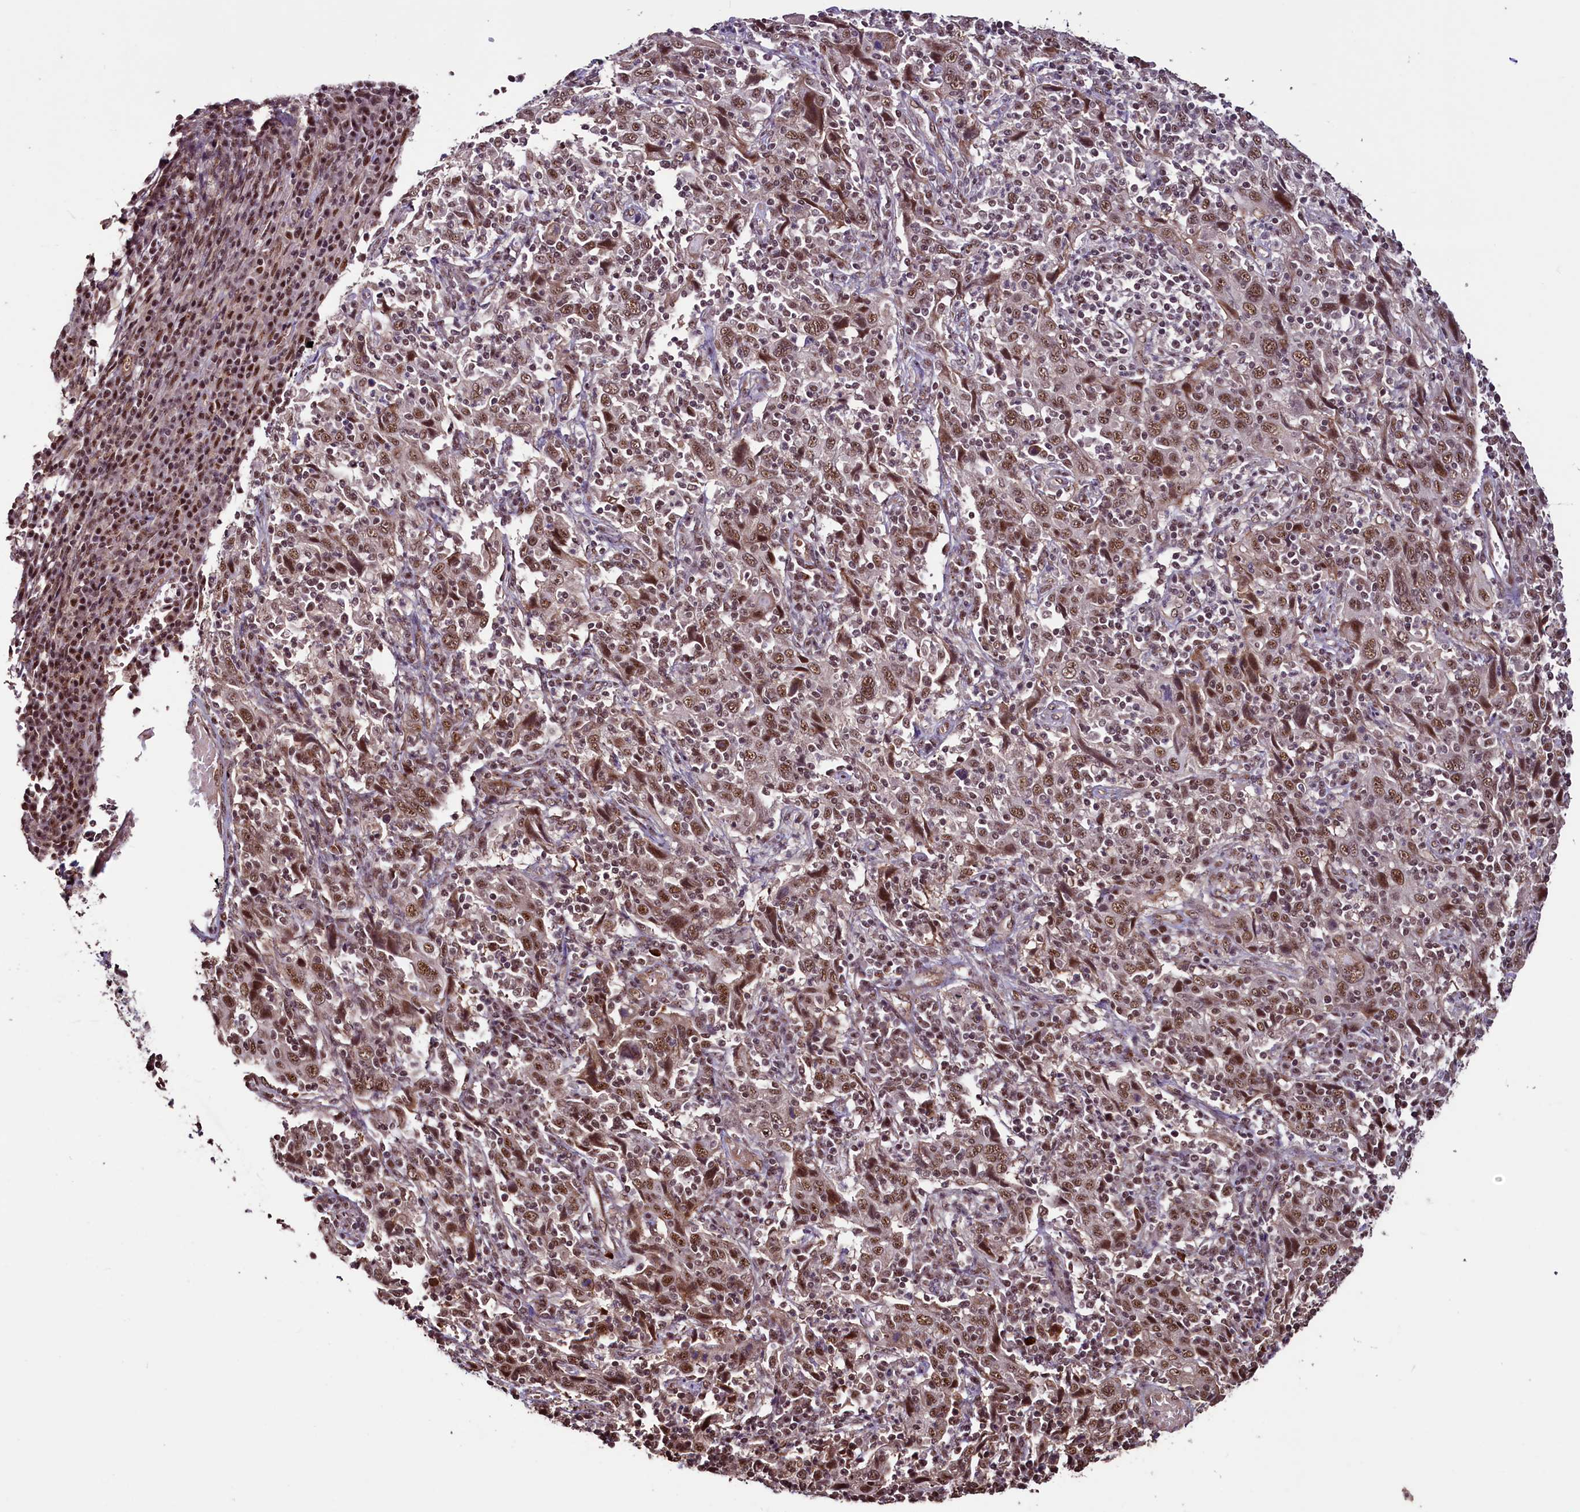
{"staining": {"intensity": "moderate", "quantity": ">75%", "location": "nuclear"}, "tissue": "cervical cancer", "cell_type": "Tumor cells", "image_type": "cancer", "snomed": [{"axis": "morphology", "description": "Squamous cell carcinoma, NOS"}, {"axis": "topography", "description": "Cervix"}], "caption": "Immunohistochemical staining of human squamous cell carcinoma (cervical) exhibits moderate nuclear protein expression in approximately >75% of tumor cells. (IHC, brightfield microscopy, high magnification).", "gene": "SFSWAP", "patient": {"sex": "female", "age": 46}}